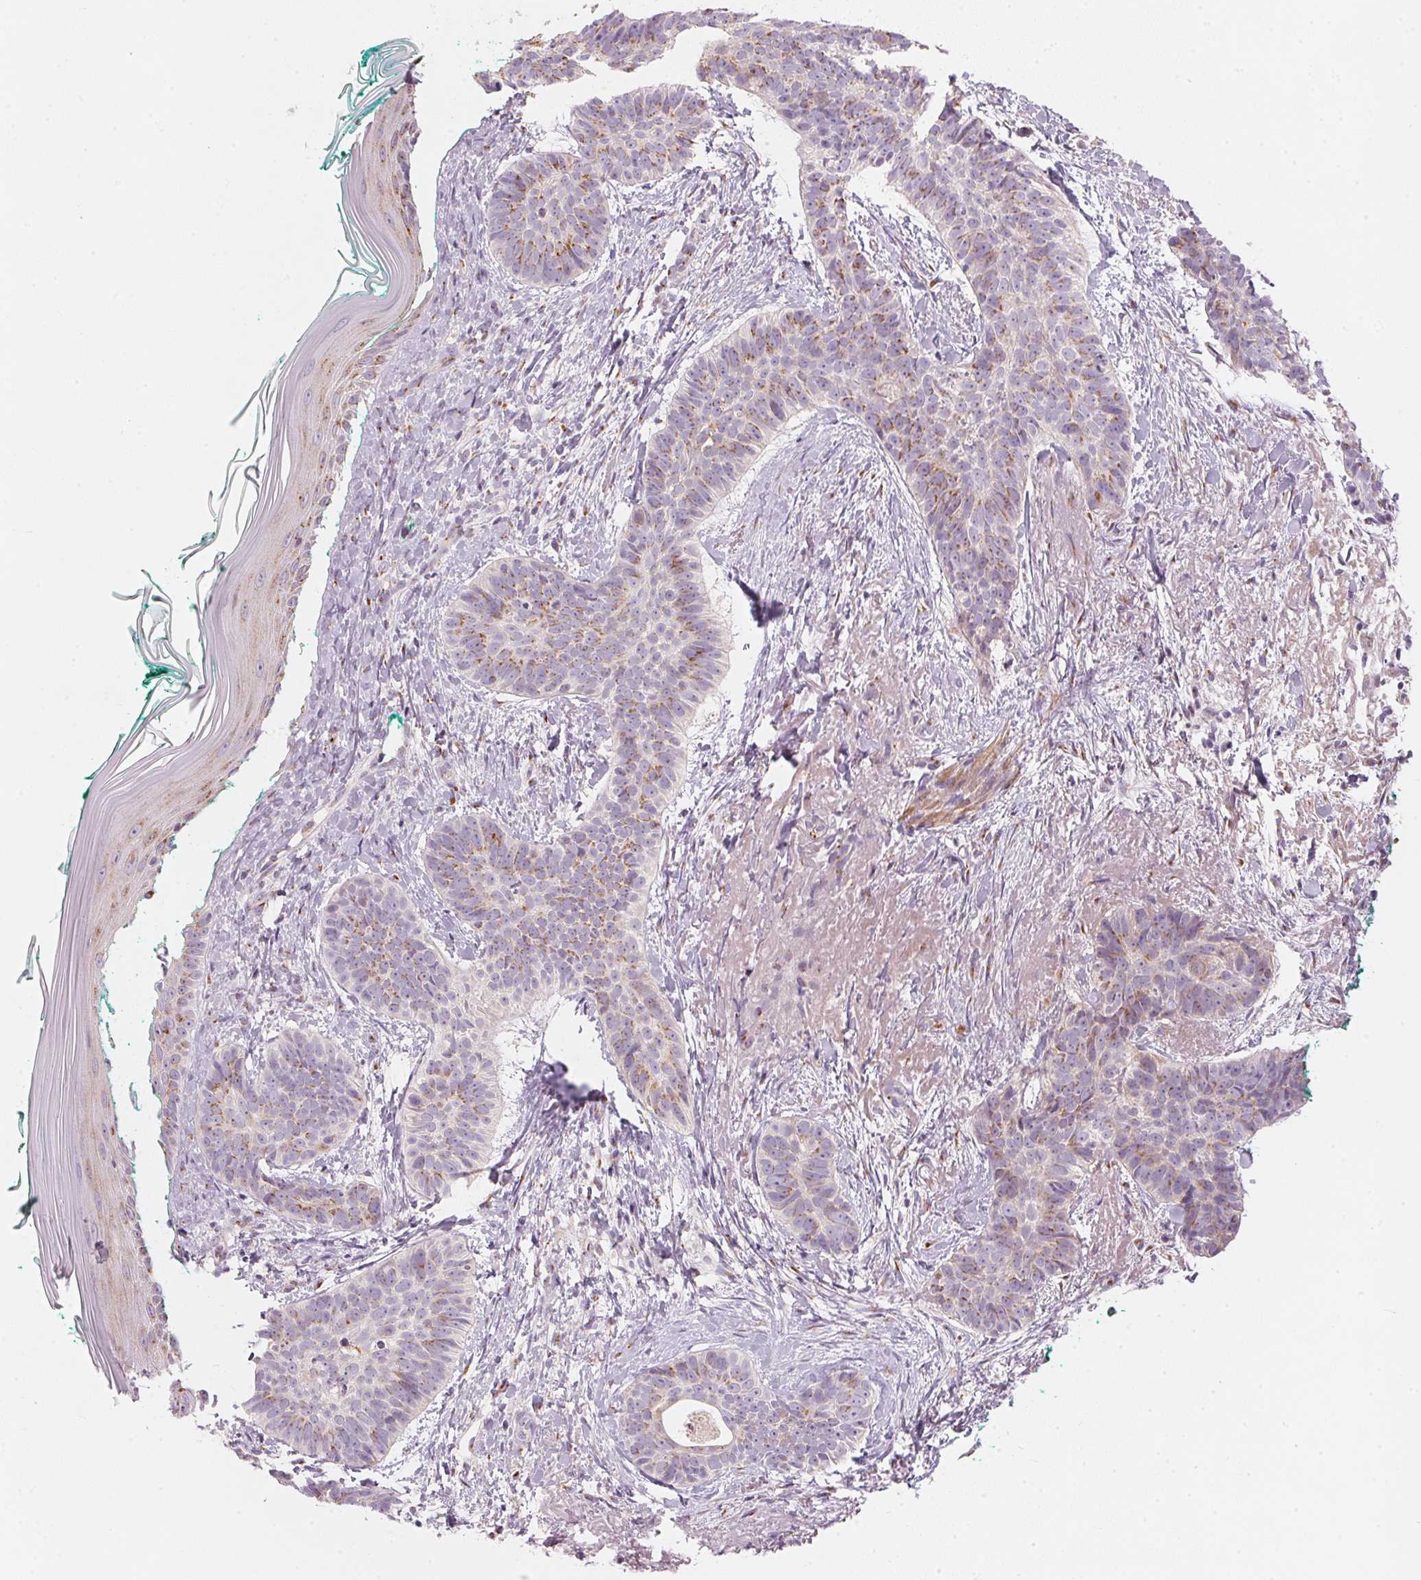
{"staining": {"intensity": "weak", "quantity": "25%-75%", "location": "cytoplasmic/membranous"}, "tissue": "skin cancer", "cell_type": "Tumor cells", "image_type": "cancer", "snomed": [{"axis": "morphology", "description": "Basal cell carcinoma"}, {"axis": "topography", "description": "Skin"}, {"axis": "topography", "description": "Skin of face"}, {"axis": "topography", "description": "Skin of nose"}], "caption": "About 25%-75% of tumor cells in human skin basal cell carcinoma display weak cytoplasmic/membranous protein positivity as visualized by brown immunohistochemical staining.", "gene": "DRAM2", "patient": {"sex": "female", "age": 86}}